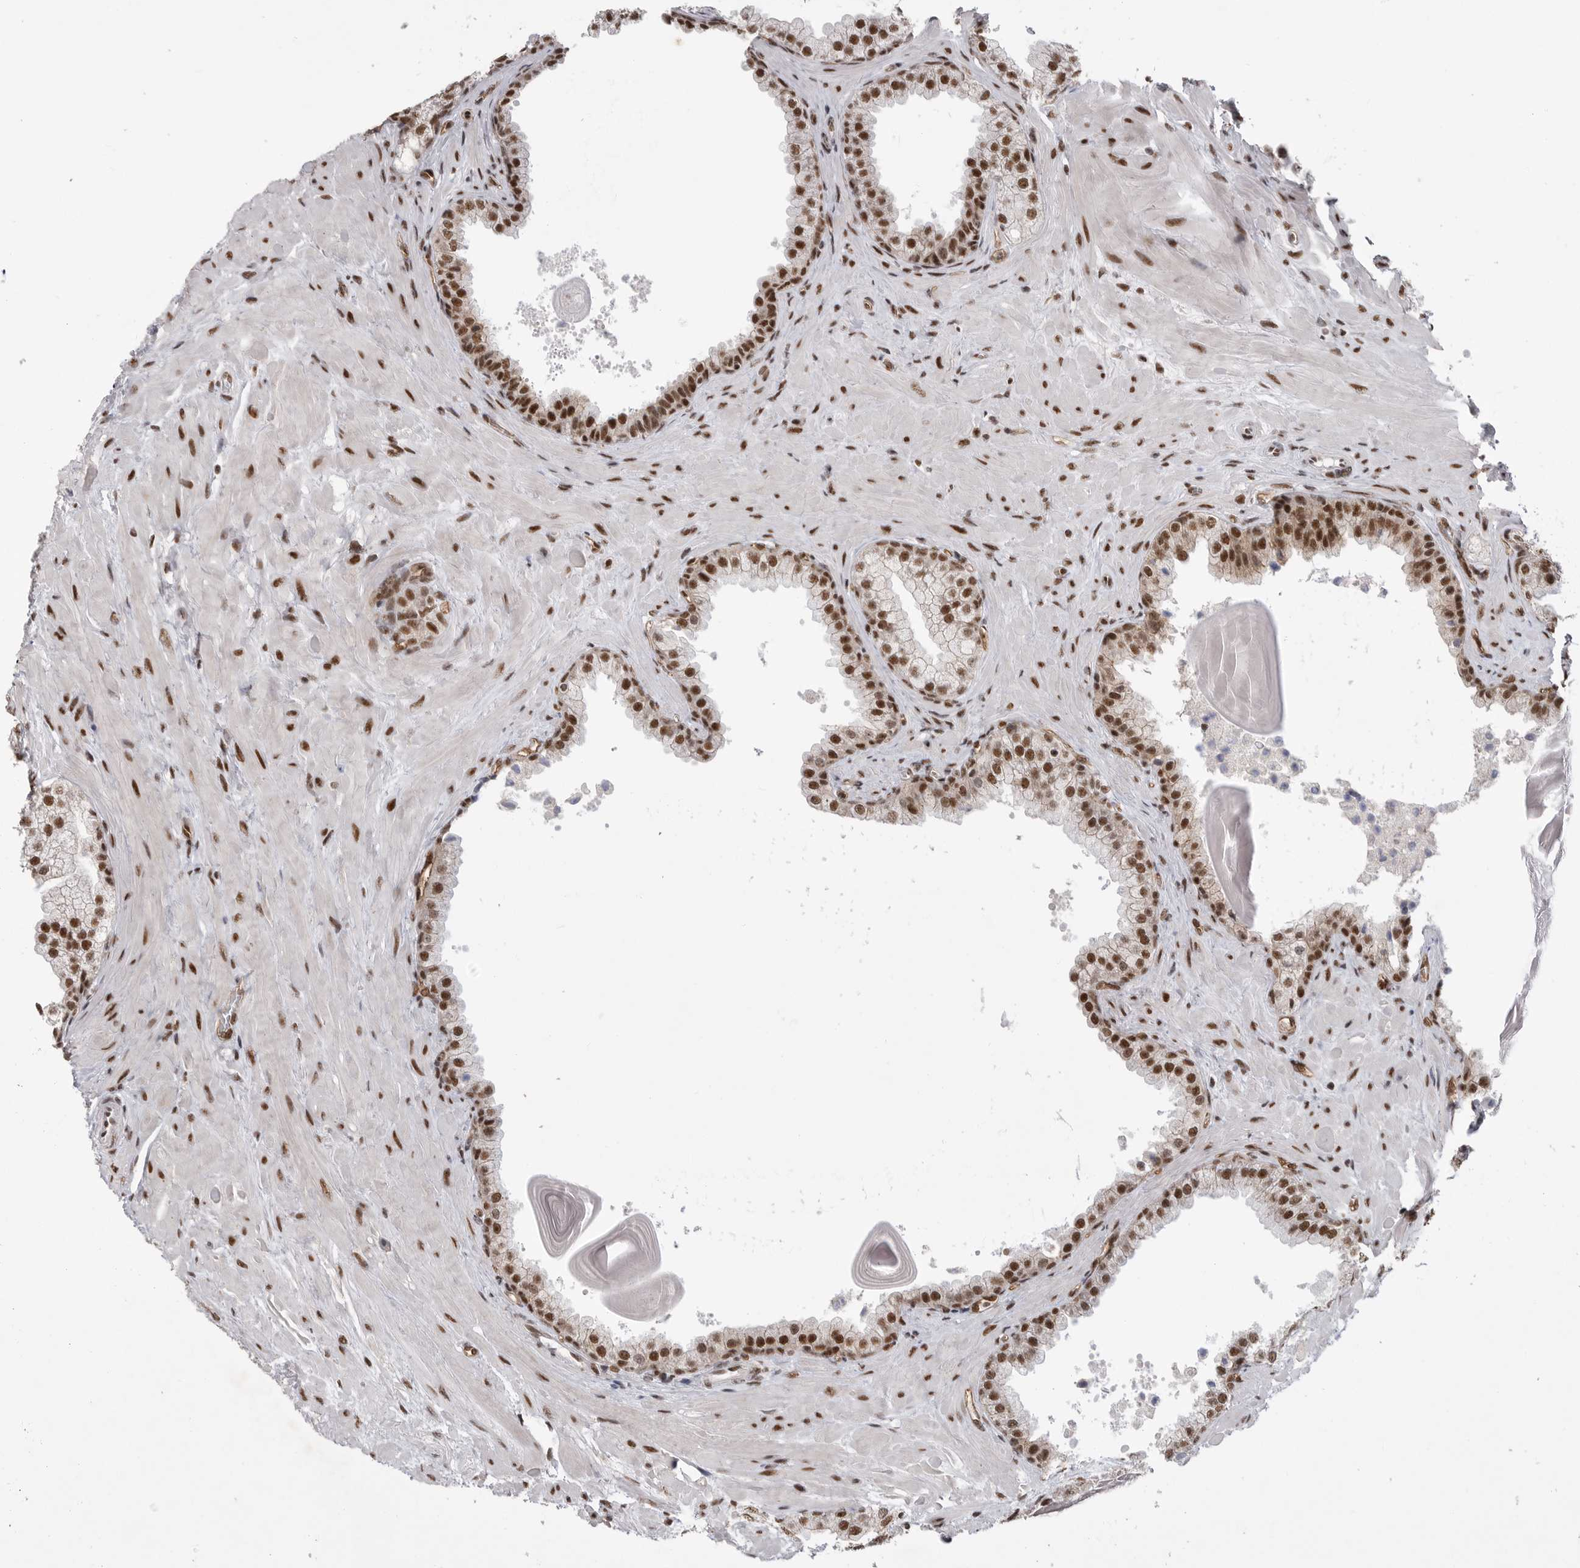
{"staining": {"intensity": "moderate", "quantity": ">75%", "location": "nuclear"}, "tissue": "prostate", "cell_type": "Glandular cells", "image_type": "normal", "snomed": [{"axis": "morphology", "description": "Normal tissue, NOS"}, {"axis": "topography", "description": "Prostate"}], "caption": "Immunohistochemistry (IHC) (DAB (3,3'-diaminobenzidine)) staining of normal prostate displays moderate nuclear protein positivity in about >75% of glandular cells. (brown staining indicates protein expression, while blue staining denotes nuclei).", "gene": "PPP1R8", "patient": {"sex": "male", "age": 48}}